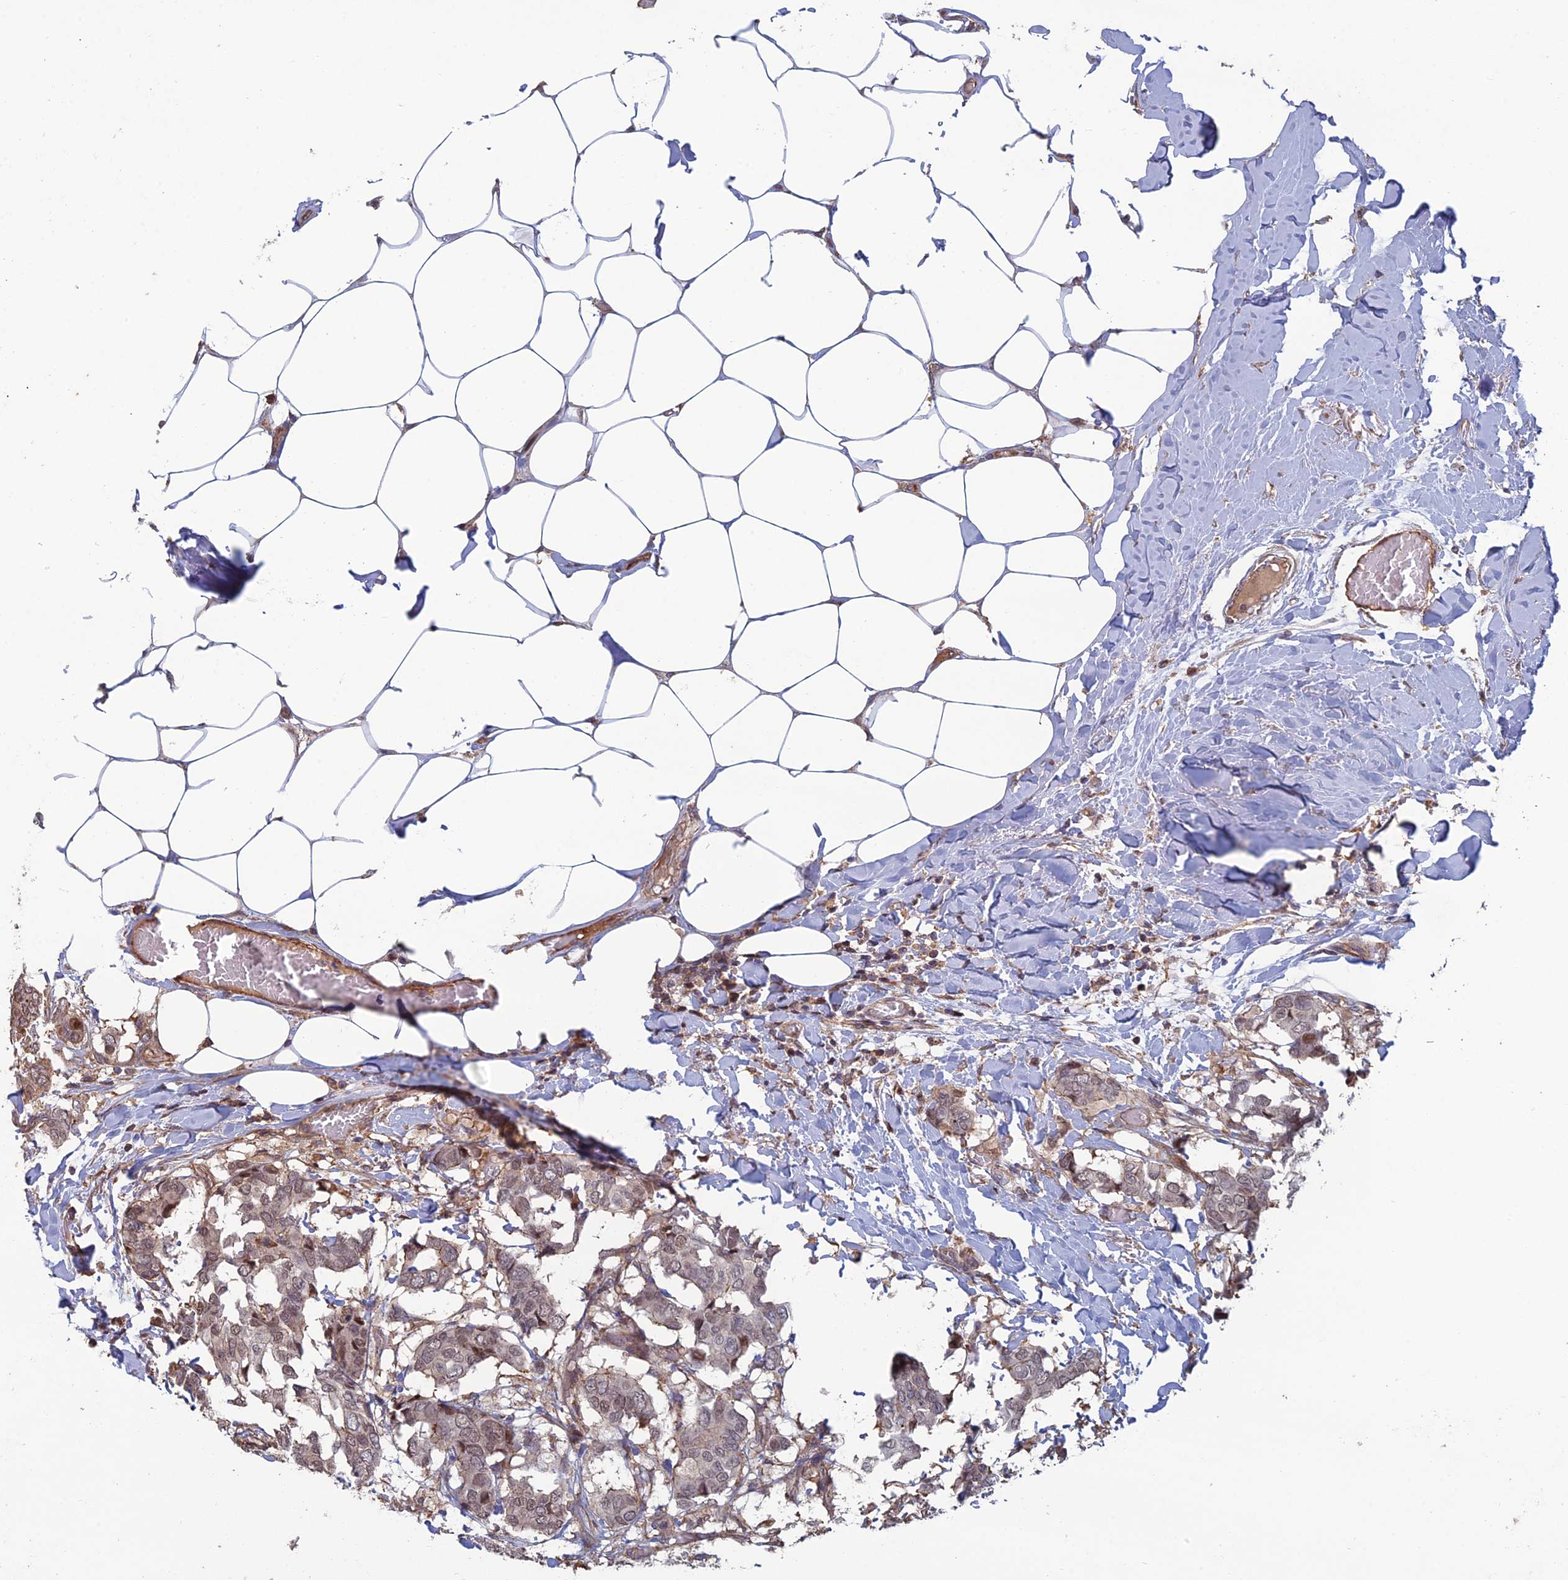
{"staining": {"intensity": "weak", "quantity": ">75%", "location": "nuclear"}, "tissue": "breast cancer", "cell_type": "Tumor cells", "image_type": "cancer", "snomed": [{"axis": "morphology", "description": "Duct carcinoma"}, {"axis": "topography", "description": "Breast"}], "caption": "Breast cancer stained with DAB (3,3'-diaminobenzidine) IHC demonstrates low levels of weak nuclear expression in approximately >75% of tumor cells. The staining is performed using DAB (3,3'-diaminobenzidine) brown chromogen to label protein expression. The nuclei are counter-stained blue using hematoxylin.", "gene": "CCDC183", "patient": {"sex": "female", "age": 75}}